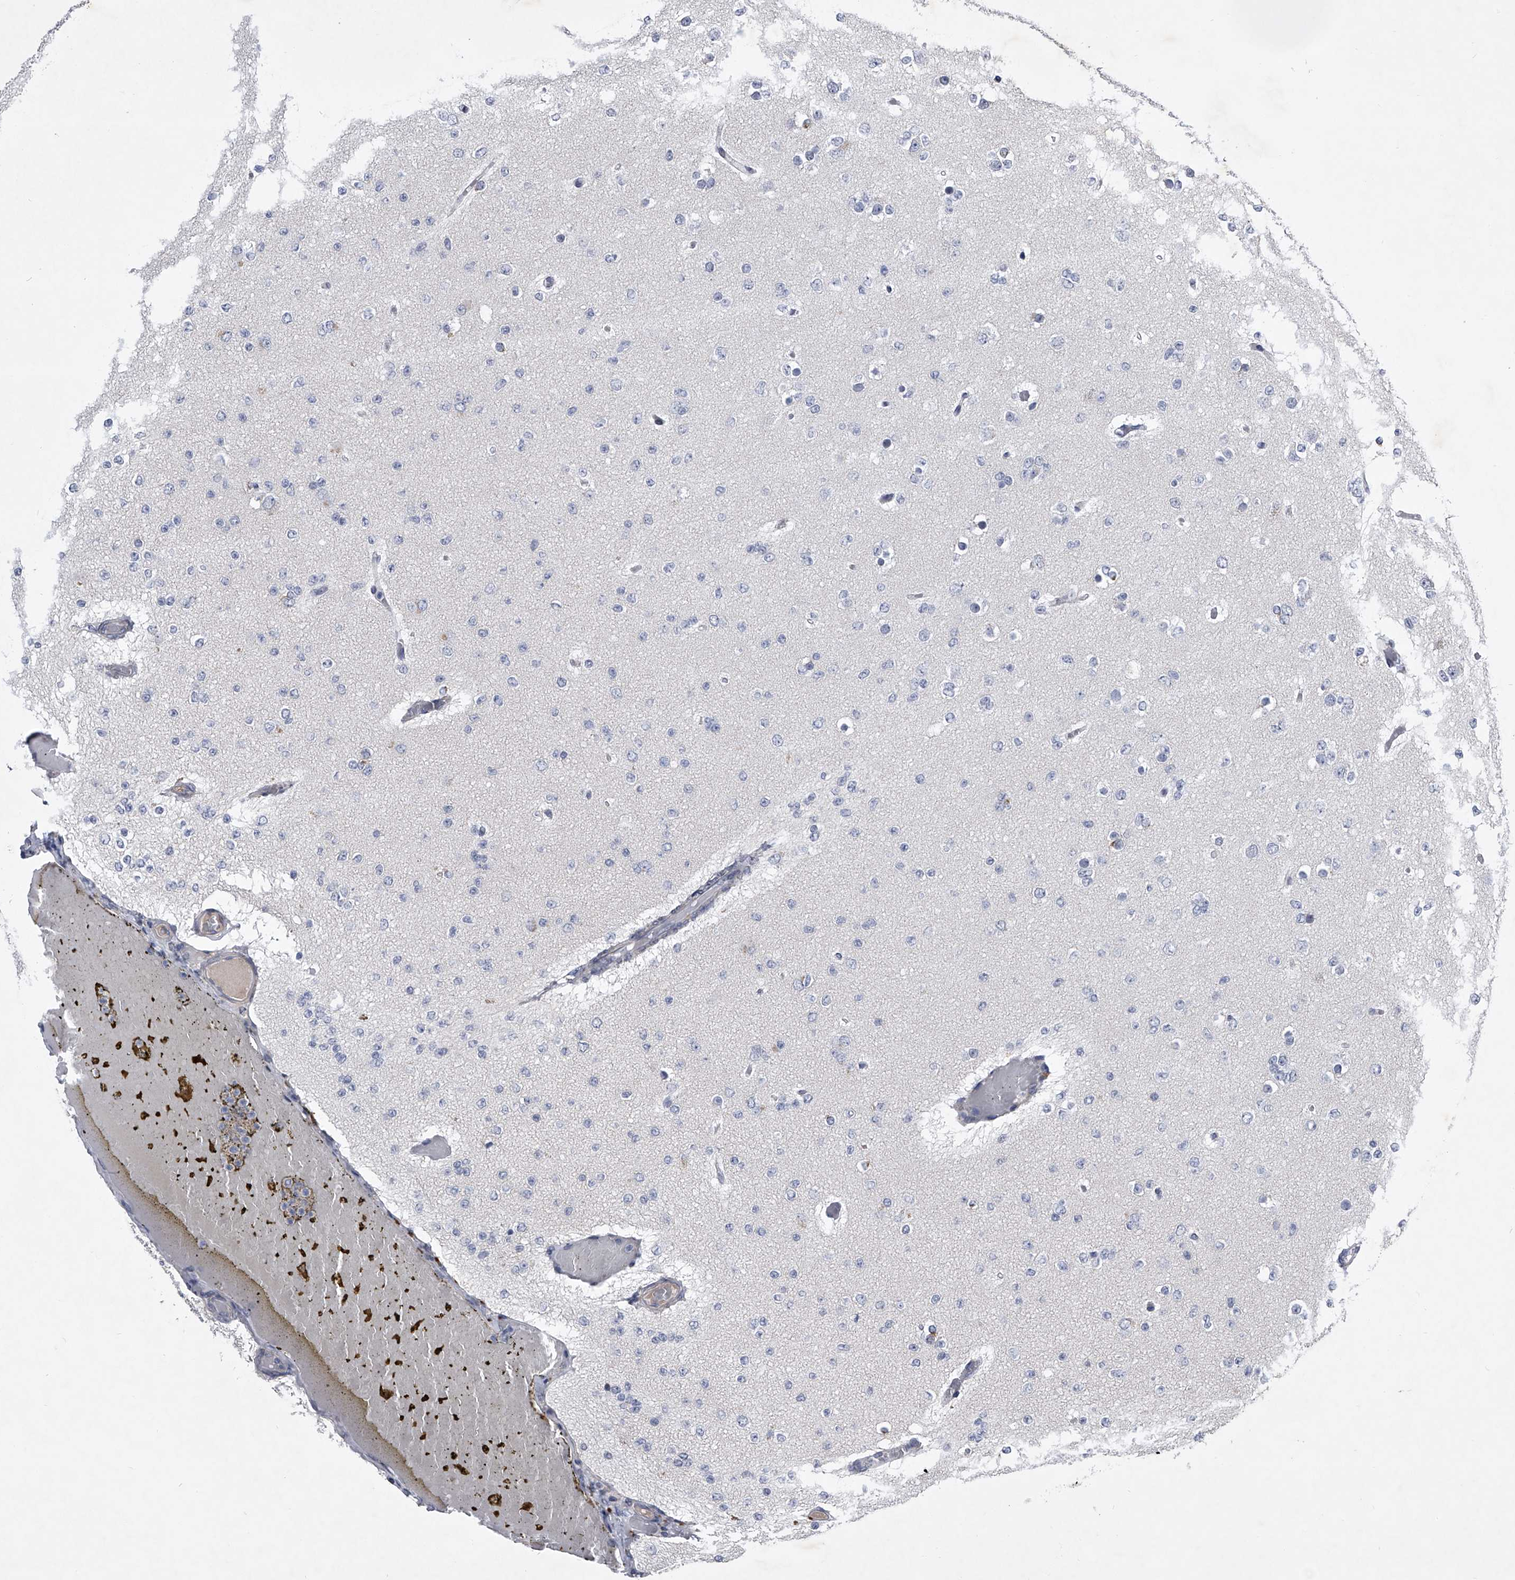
{"staining": {"intensity": "negative", "quantity": "none", "location": "none"}, "tissue": "glioma", "cell_type": "Tumor cells", "image_type": "cancer", "snomed": [{"axis": "morphology", "description": "Glioma, malignant, Low grade"}, {"axis": "topography", "description": "Brain"}], "caption": "IHC image of malignant low-grade glioma stained for a protein (brown), which displays no expression in tumor cells.", "gene": "ZNF76", "patient": {"sex": "female", "age": 22}}